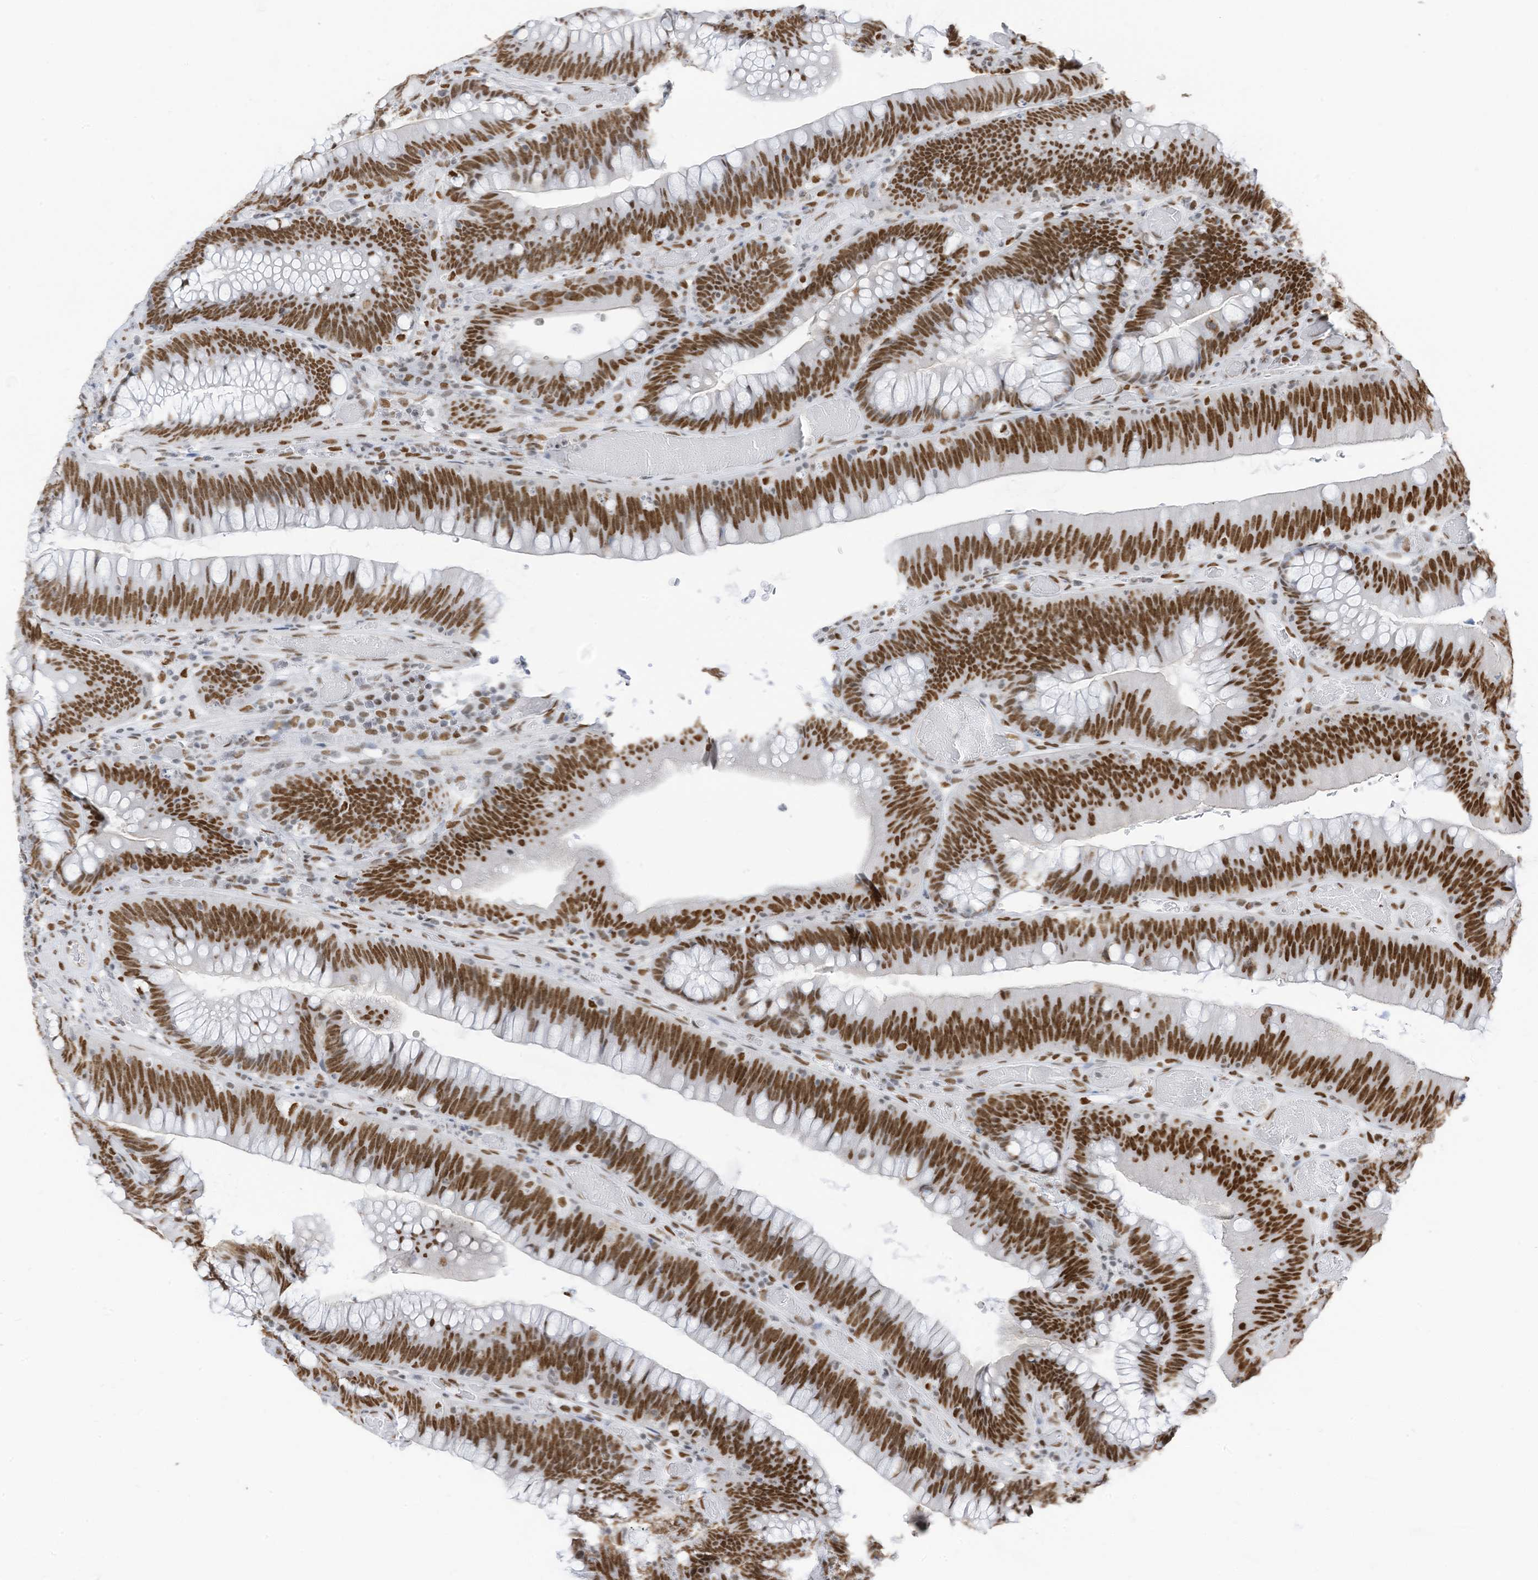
{"staining": {"intensity": "strong", "quantity": ">75%", "location": "nuclear"}, "tissue": "colorectal cancer", "cell_type": "Tumor cells", "image_type": "cancer", "snomed": [{"axis": "morphology", "description": "Normal tissue, NOS"}, {"axis": "topography", "description": "Colon"}], "caption": "This is a photomicrograph of IHC staining of colorectal cancer, which shows strong positivity in the nuclear of tumor cells.", "gene": "KHSRP", "patient": {"sex": "female", "age": 82}}